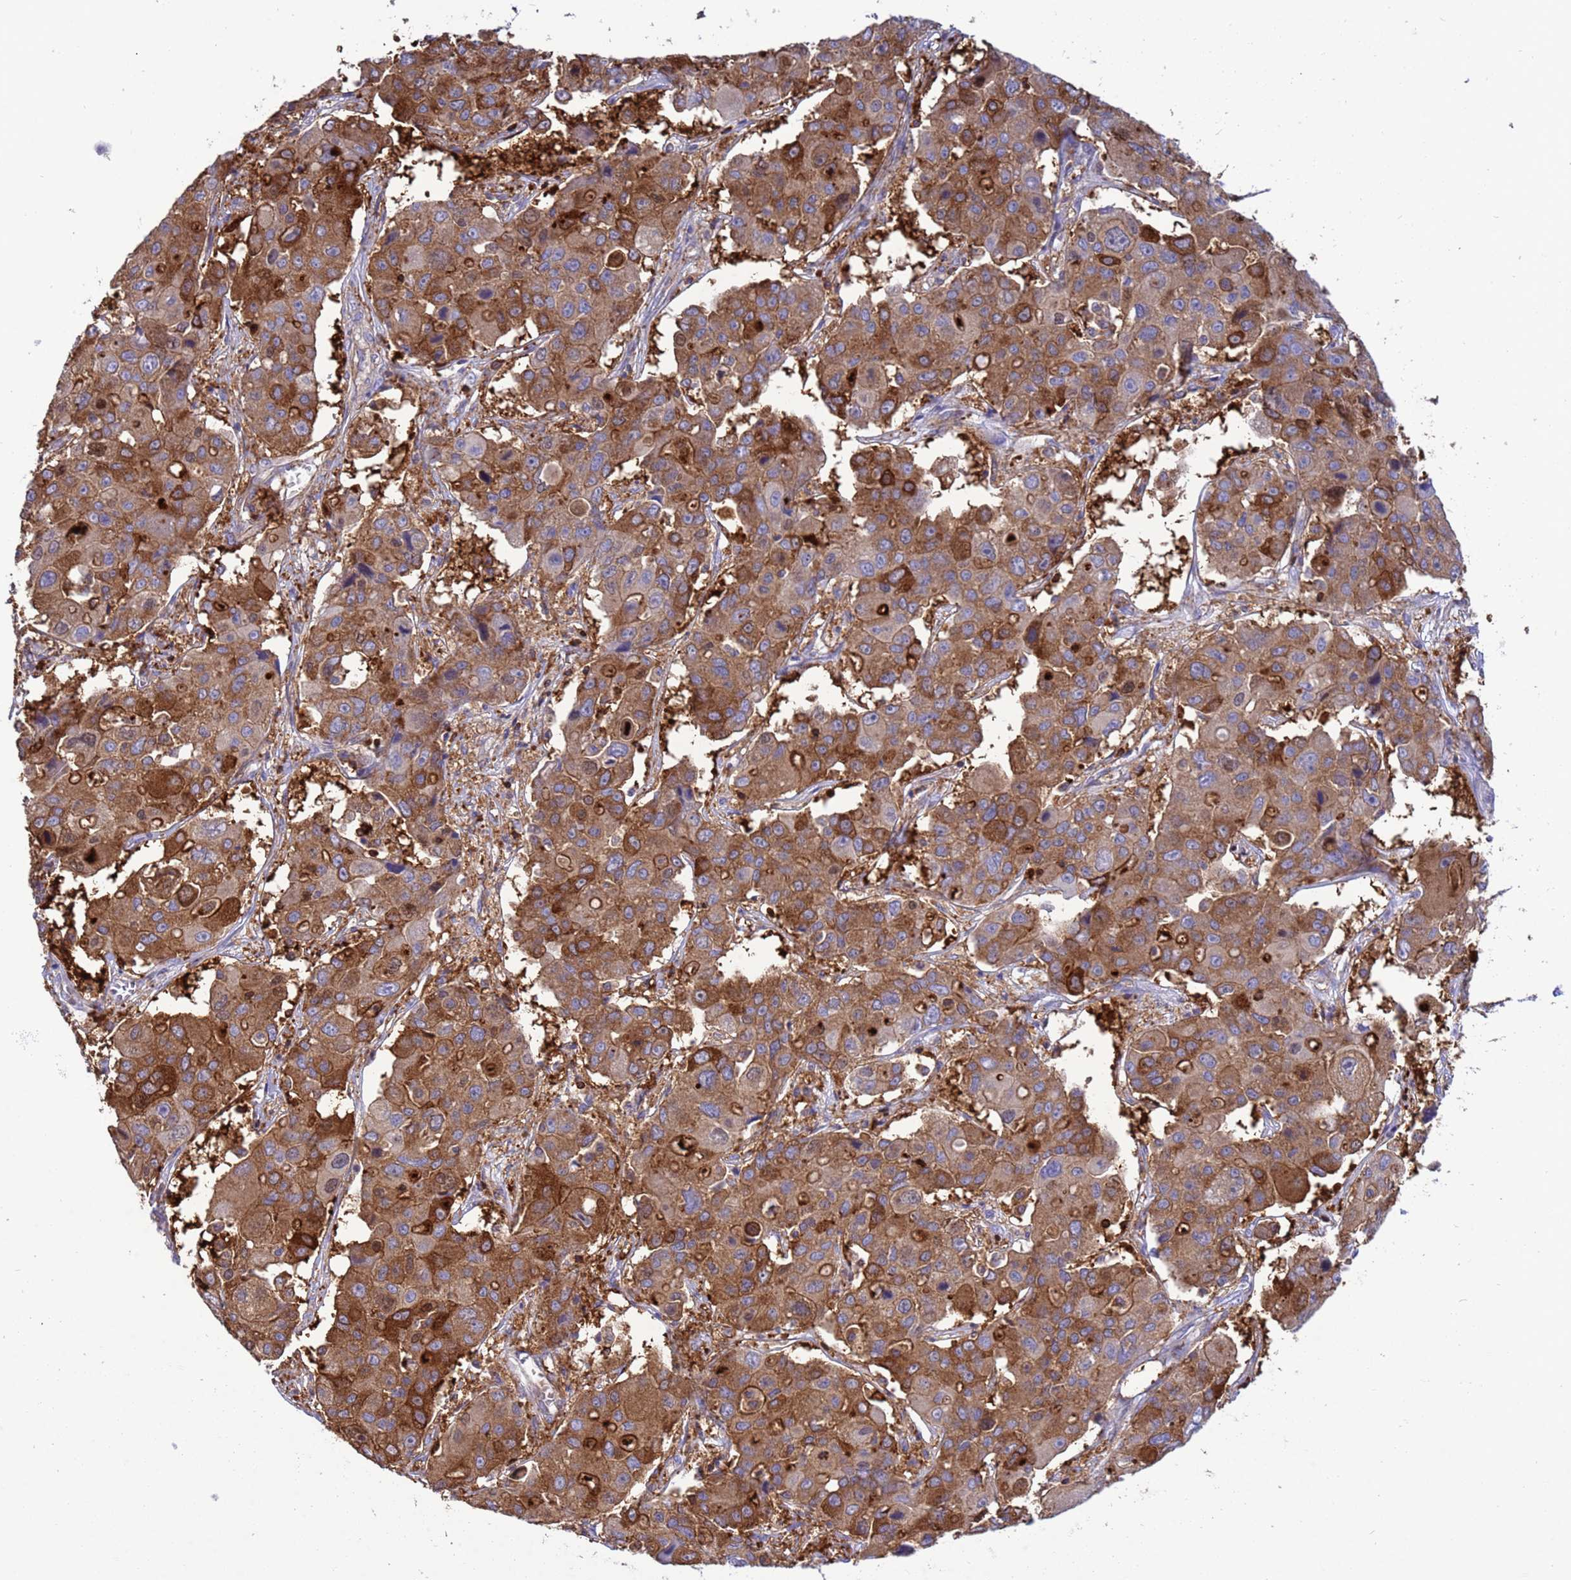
{"staining": {"intensity": "strong", "quantity": "25%-75%", "location": "cytoplasmic/membranous"}, "tissue": "liver cancer", "cell_type": "Tumor cells", "image_type": "cancer", "snomed": [{"axis": "morphology", "description": "Cholangiocarcinoma"}, {"axis": "topography", "description": "Liver"}], "caption": "The image reveals a brown stain indicating the presence of a protein in the cytoplasmic/membranous of tumor cells in cholangiocarcinoma (liver).", "gene": "EZR", "patient": {"sex": "male", "age": 67}}